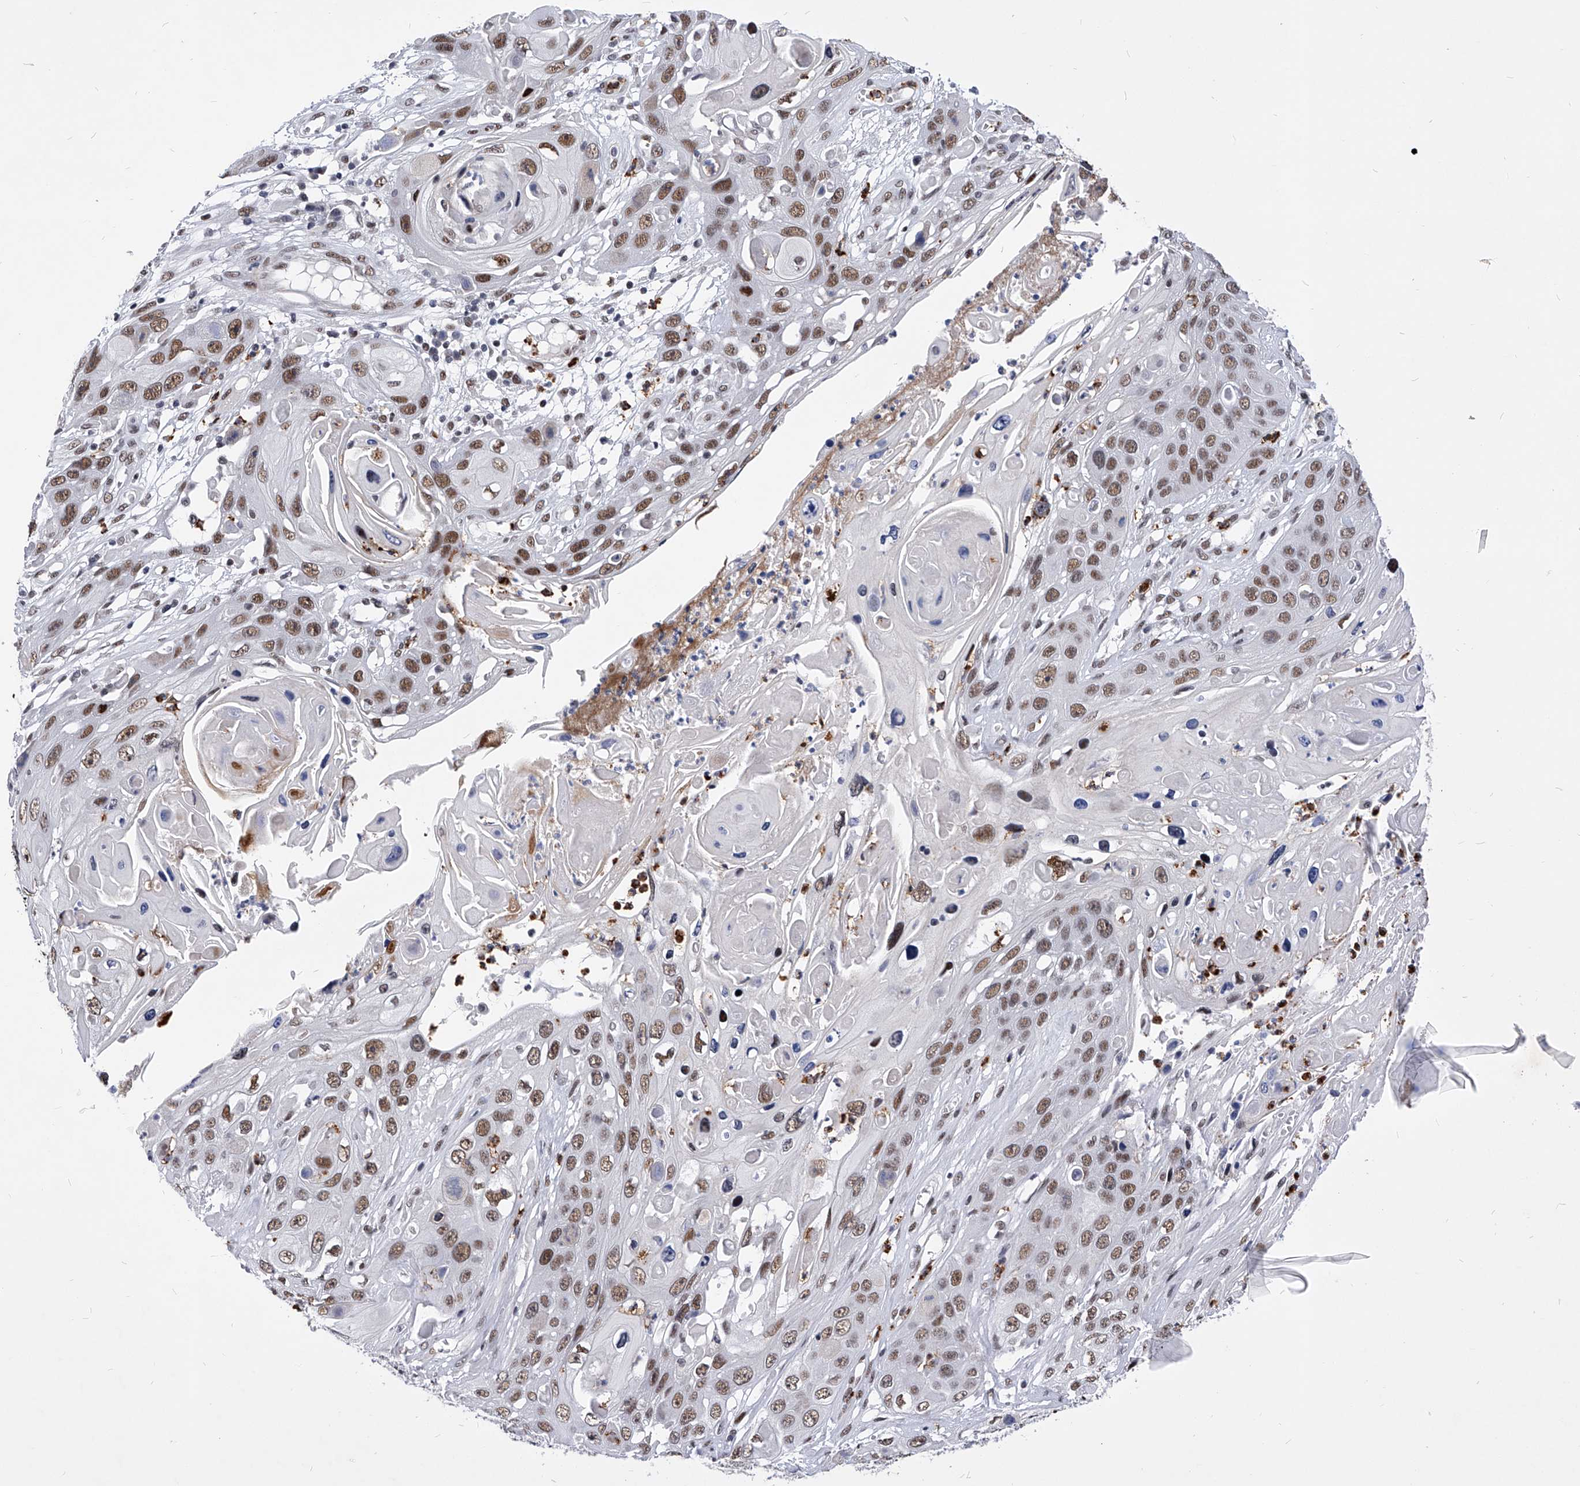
{"staining": {"intensity": "moderate", "quantity": ">75%", "location": "nuclear"}, "tissue": "skin cancer", "cell_type": "Tumor cells", "image_type": "cancer", "snomed": [{"axis": "morphology", "description": "Squamous cell carcinoma, NOS"}, {"axis": "topography", "description": "Skin"}], "caption": "A medium amount of moderate nuclear expression is identified in approximately >75% of tumor cells in squamous cell carcinoma (skin) tissue. (IHC, brightfield microscopy, high magnification).", "gene": "TESK2", "patient": {"sex": "male", "age": 55}}